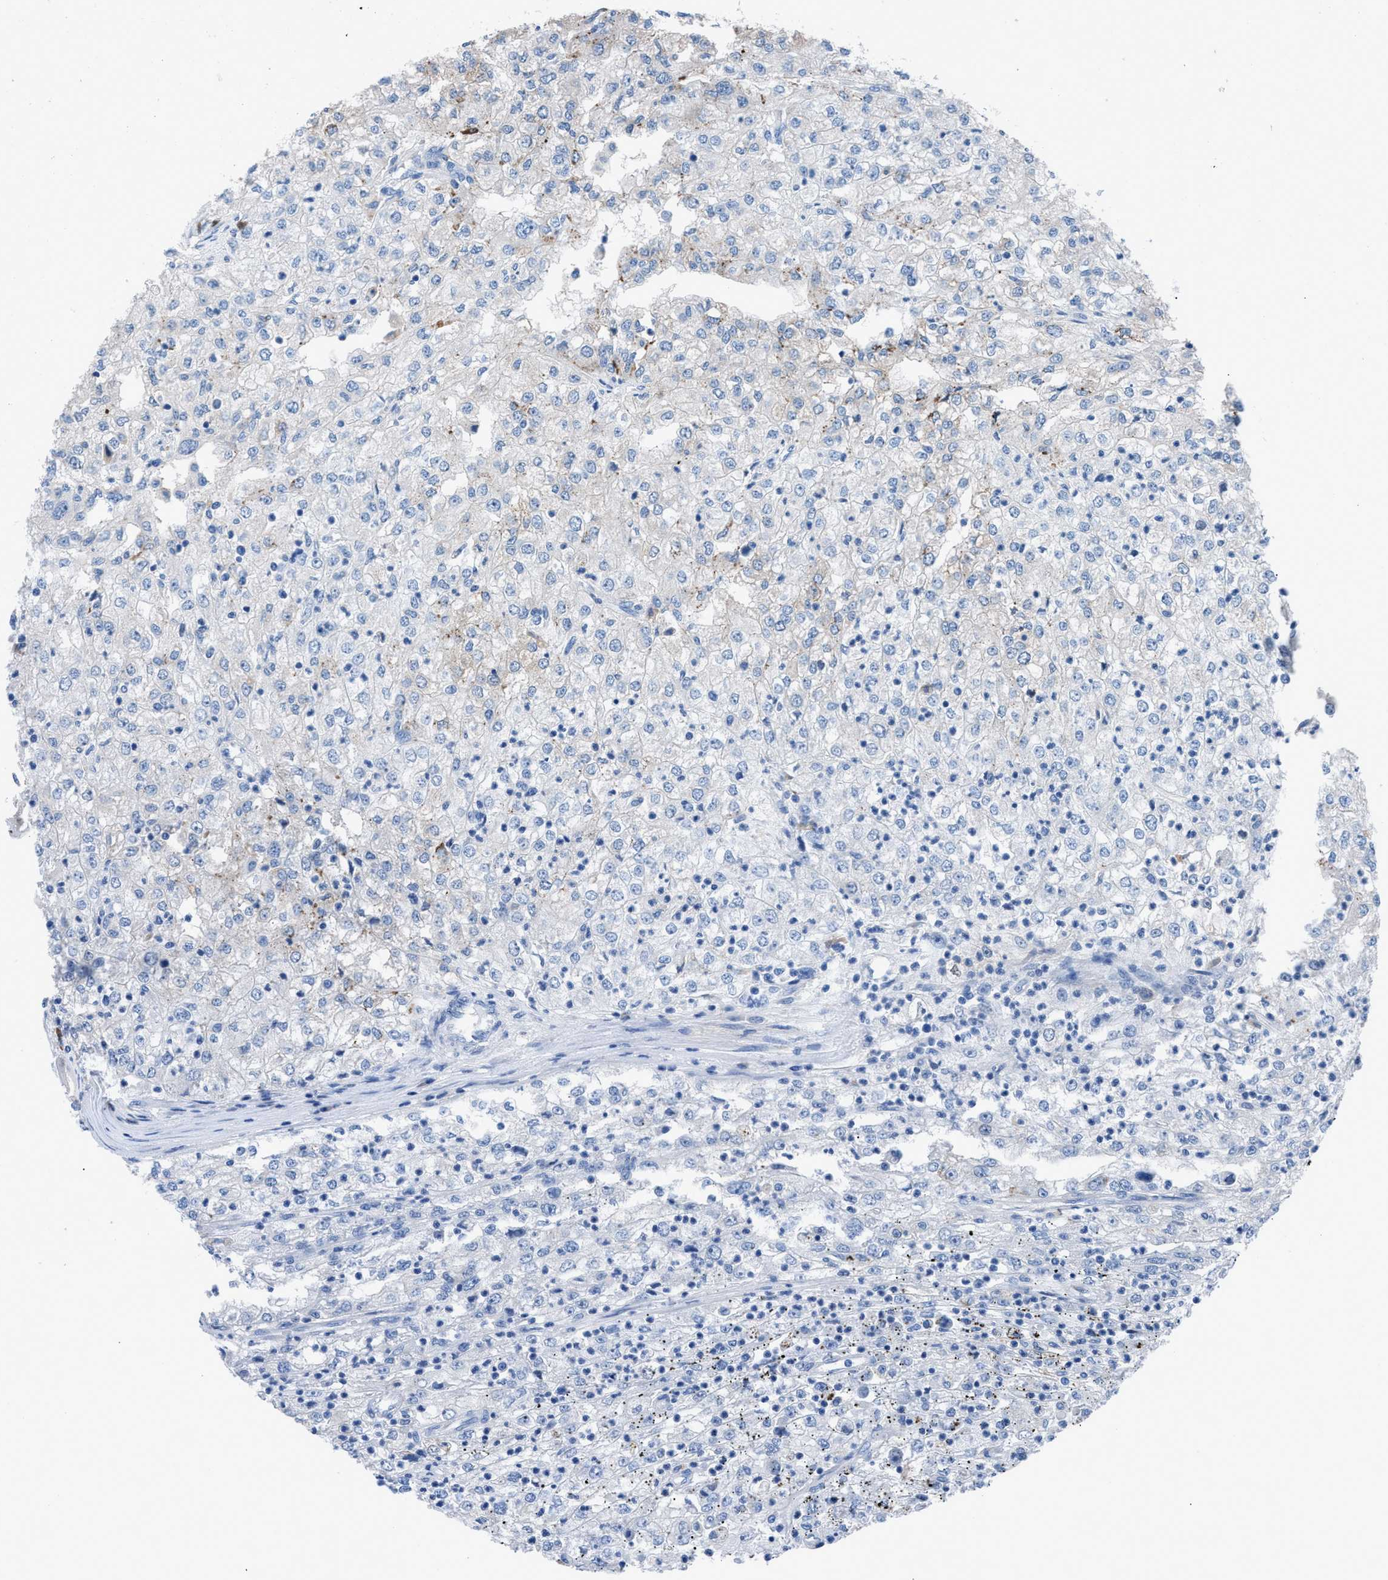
{"staining": {"intensity": "weak", "quantity": "<25%", "location": "cytoplasmic/membranous"}, "tissue": "renal cancer", "cell_type": "Tumor cells", "image_type": "cancer", "snomed": [{"axis": "morphology", "description": "Adenocarcinoma, NOS"}, {"axis": "topography", "description": "Kidney"}], "caption": "Tumor cells show no significant protein staining in renal cancer.", "gene": "UAP1", "patient": {"sex": "female", "age": 54}}